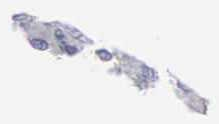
{"staining": {"intensity": "negative", "quantity": "none", "location": "none"}, "tissue": "melanoma", "cell_type": "Tumor cells", "image_type": "cancer", "snomed": [{"axis": "morphology", "description": "Malignant melanoma, NOS"}, {"axis": "topography", "description": "Skin"}], "caption": "High power microscopy photomicrograph of an immunohistochemistry micrograph of melanoma, revealing no significant expression in tumor cells.", "gene": "TGFB1", "patient": {"sex": "female", "age": 77}}